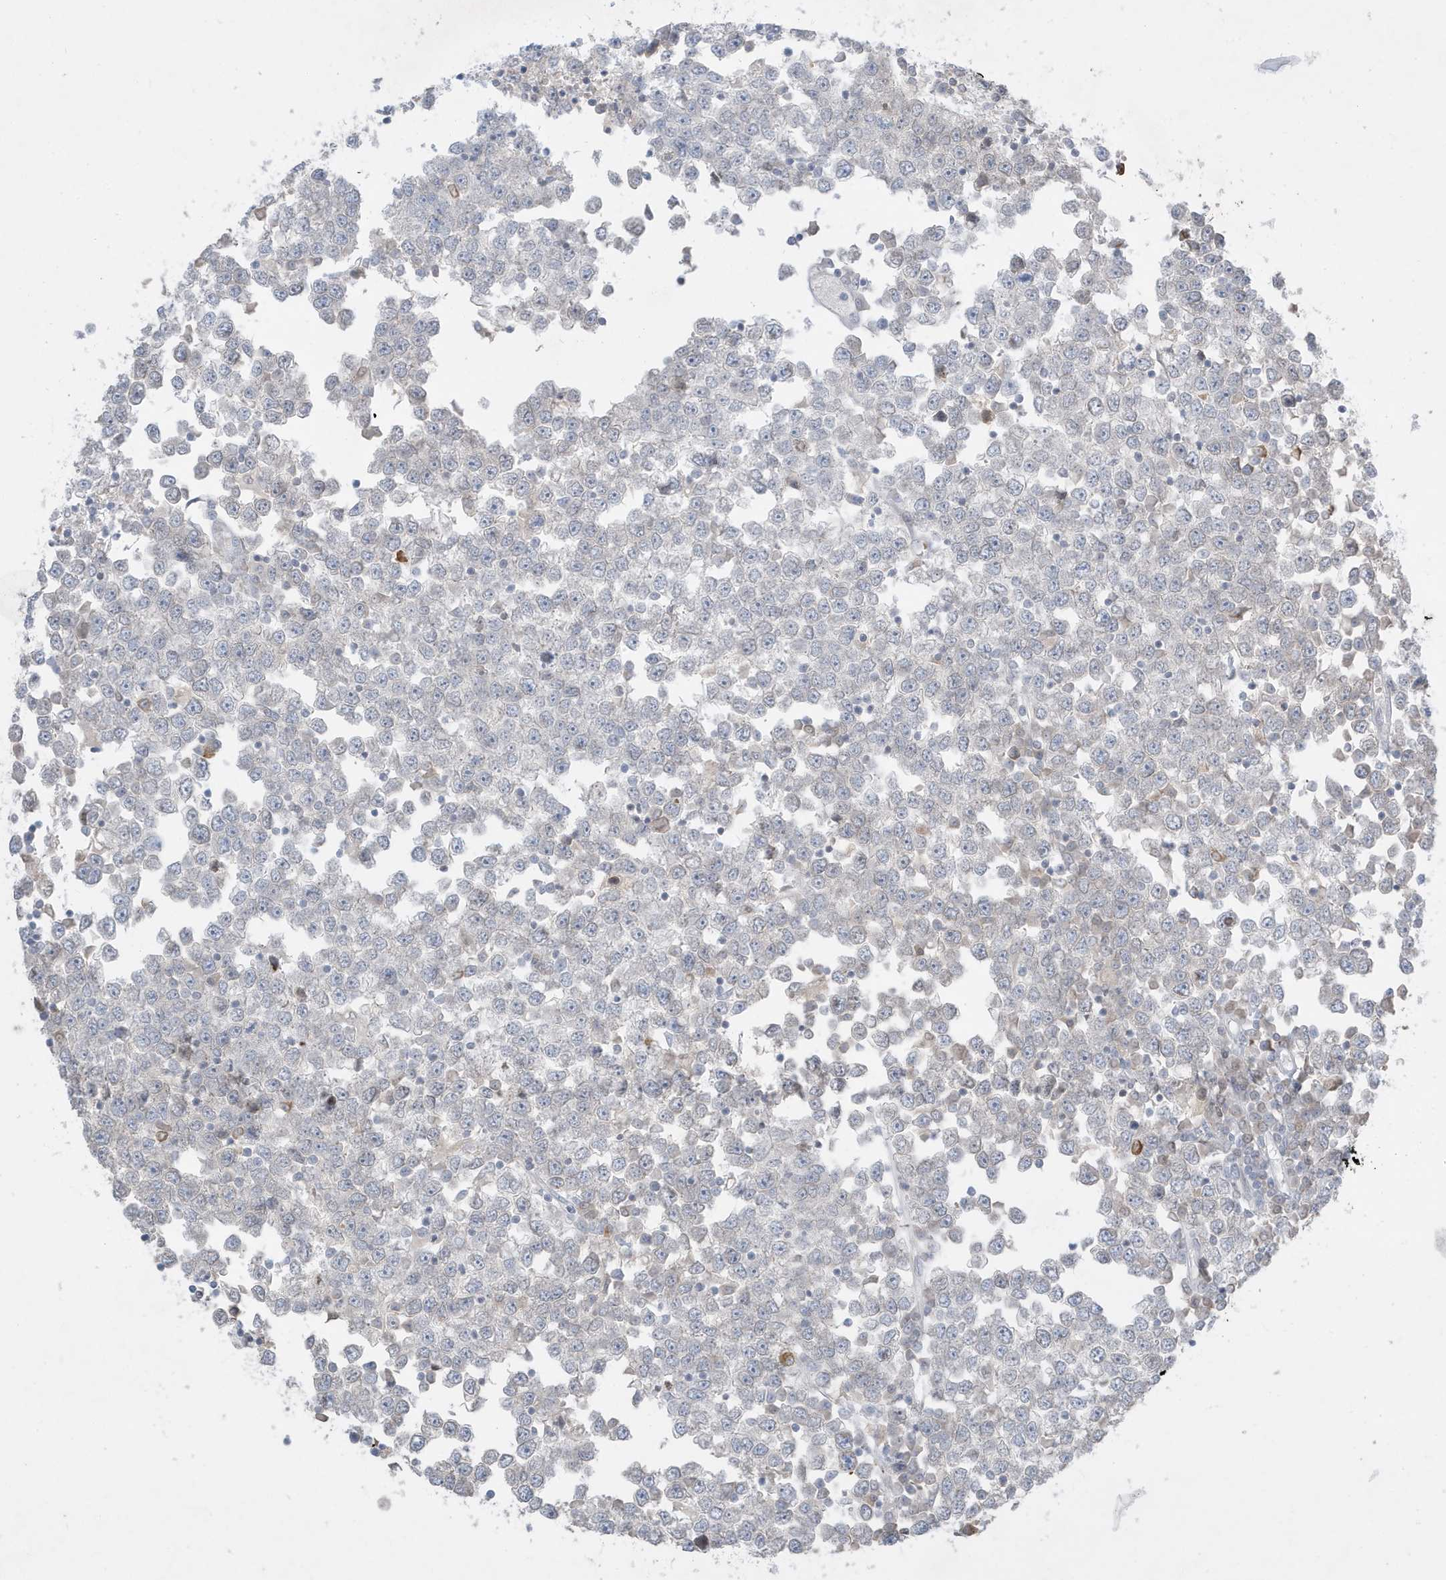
{"staining": {"intensity": "weak", "quantity": "<25%", "location": "cytoplasmic/membranous"}, "tissue": "testis cancer", "cell_type": "Tumor cells", "image_type": "cancer", "snomed": [{"axis": "morphology", "description": "Seminoma, NOS"}, {"axis": "topography", "description": "Testis"}], "caption": "Protein analysis of testis cancer (seminoma) displays no significant expression in tumor cells.", "gene": "FNDC1", "patient": {"sex": "male", "age": 65}}